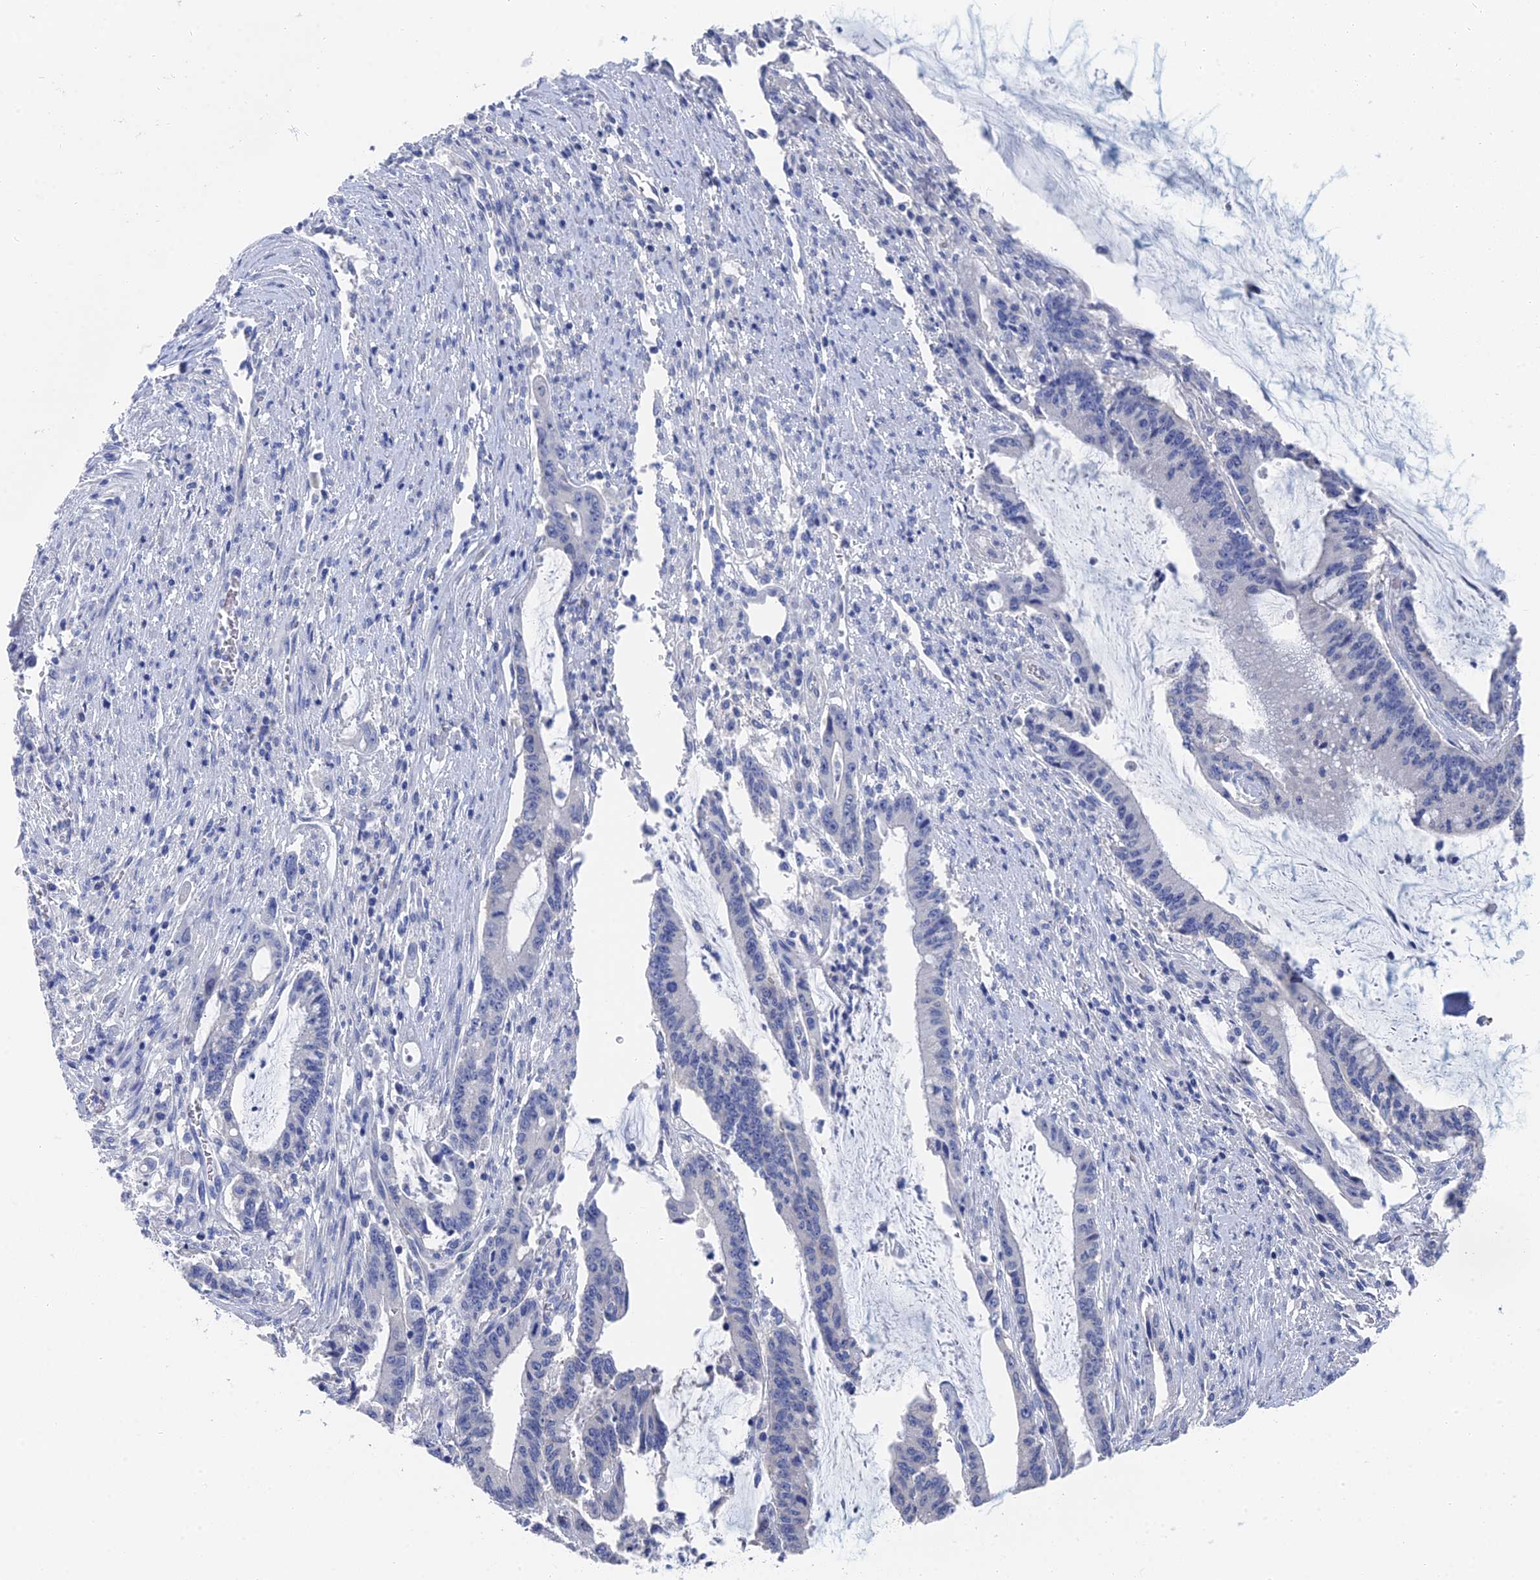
{"staining": {"intensity": "negative", "quantity": "none", "location": "none"}, "tissue": "pancreatic cancer", "cell_type": "Tumor cells", "image_type": "cancer", "snomed": [{"axis": "morphology", "description": "Adenocarcinoma, NOS"}, {"axis": "topography", "description": "Pancreas"}], "caption": "This is an immunohistochemistry (IHC) photomicrograph of human pancreatic cancer. There is no positivity in tumor cells.", "gene": "GFAP", "patient": {"sex": "female", "age": 50}}